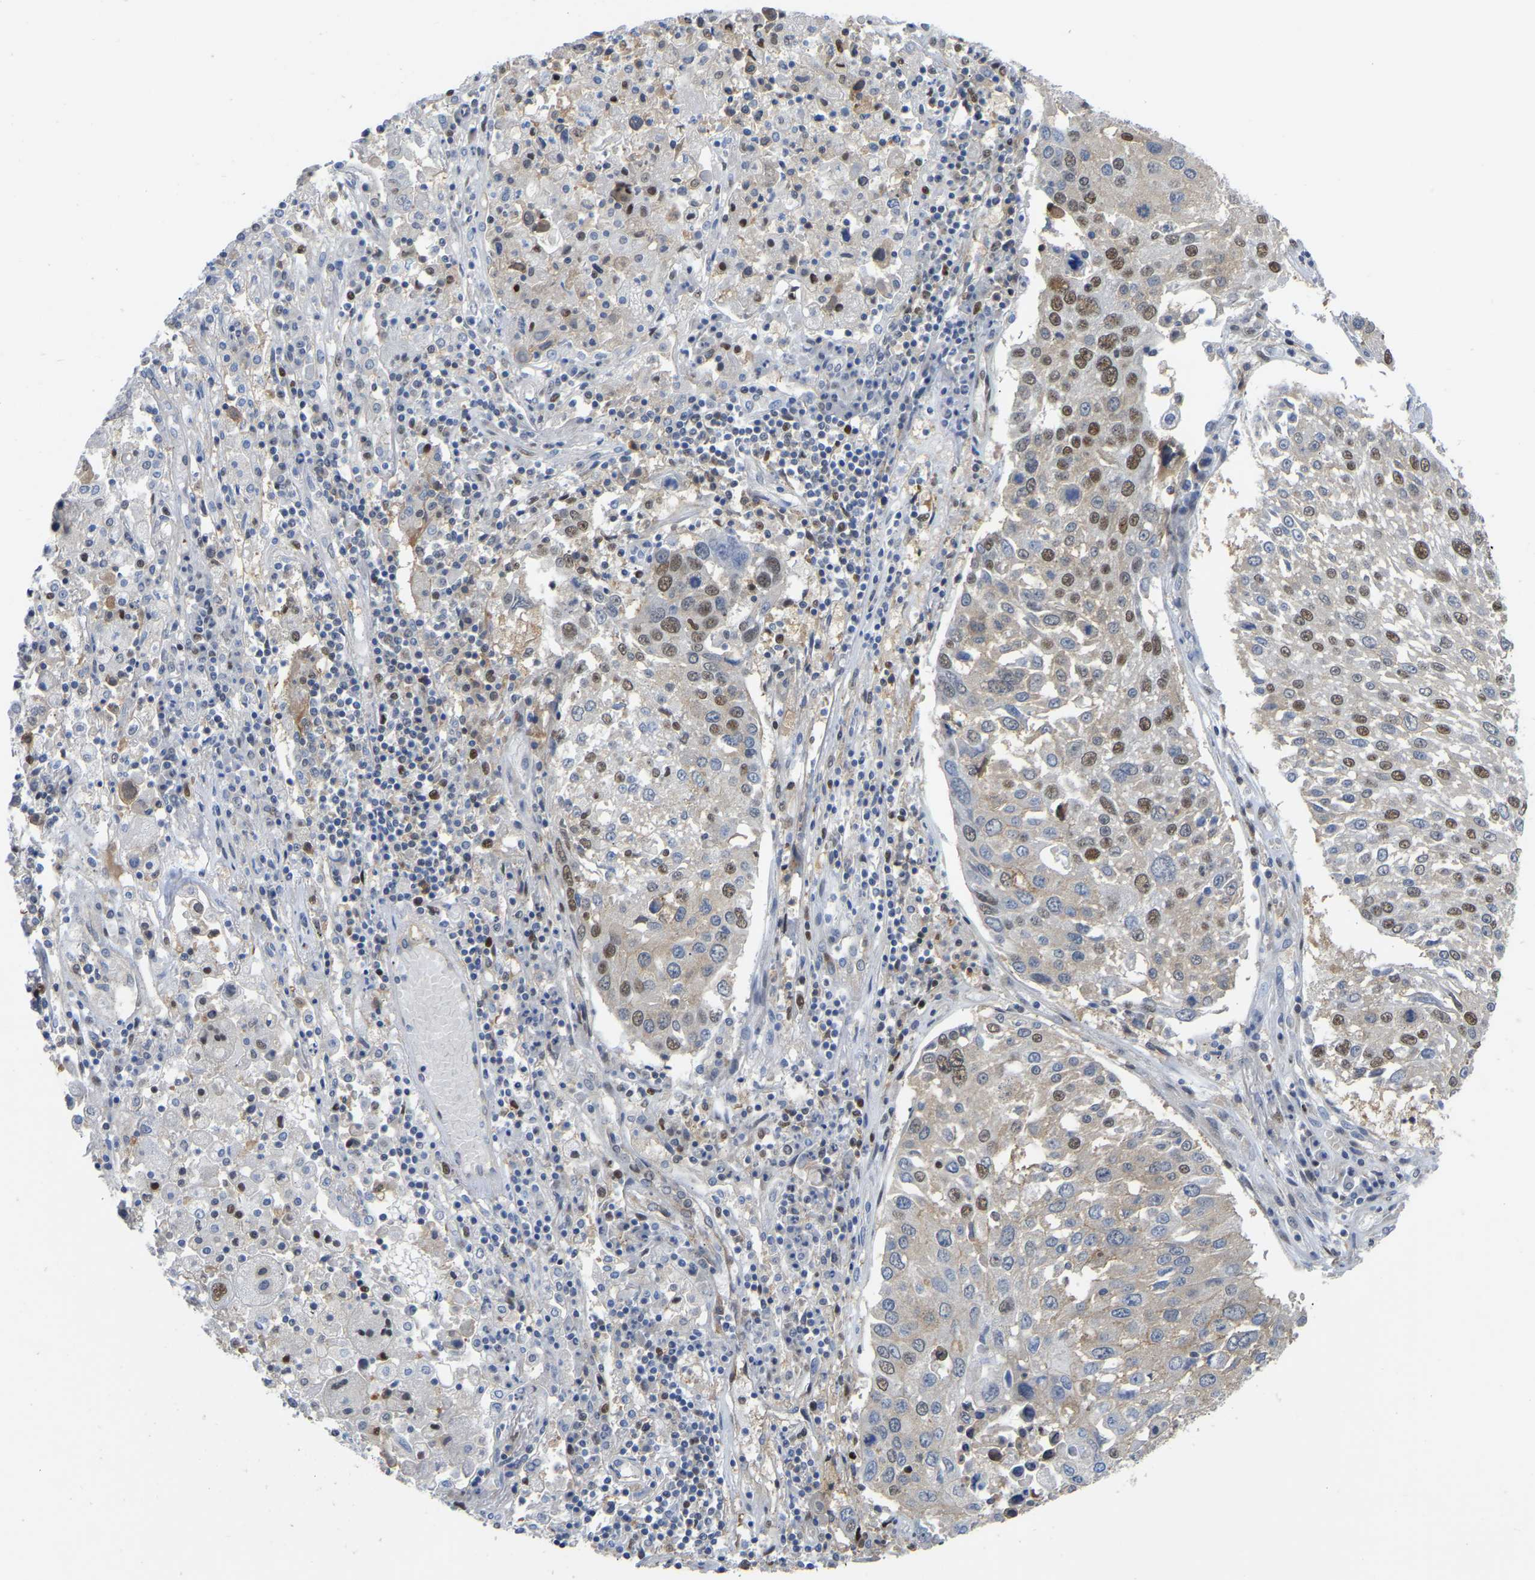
{"staining": {"intensity": "moderate", "quantity": "25%-75%", "location": "nuclear"}, "tissue": "lung cancer", "cell_type": "Tumor cells", "image_type": "cancer", "snomed": [{"axis": "morphology", "description": "Squamous cell carcinoma, NOS"}, {"axis": "topography", "description": "Lung"}], "caption": "Tumor cells exhibit medium levels of moderate nuclear staining in approximately 25%-75% of cells in lung cancer (squamous cell carcinoma).", "gene": "KLRG2", "patient": {"sex": "male", "age": 65}}